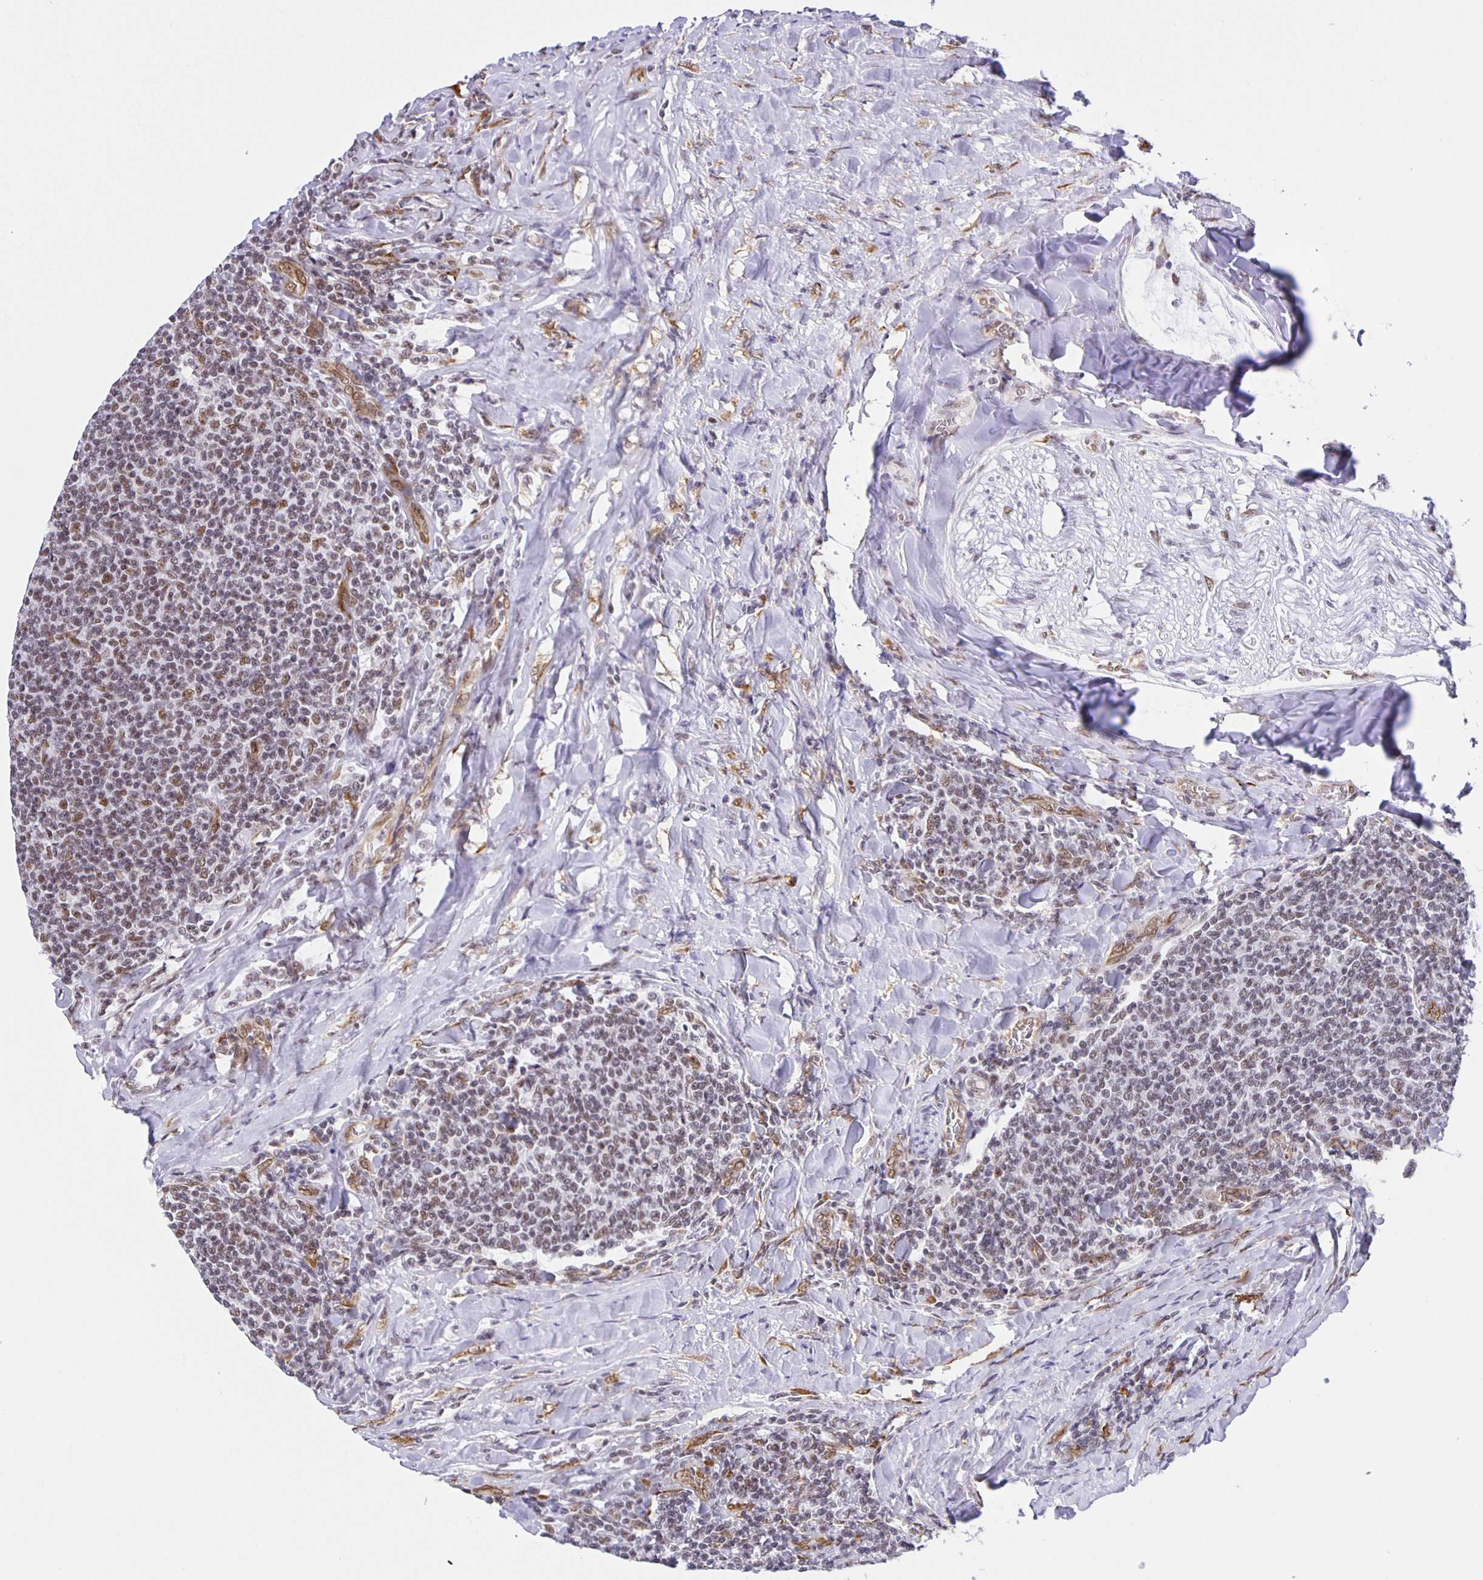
{"staining": {"intensity": "weak", "quantity": ">75%", "location": "nuclear"}, "tissue": "lymphoma", "cell_type": "Tumor cells", "image_type": "cancer", "snomed": [{"axis": "morphology", "description": "Malignant lymphoma, non-Hodgkin's type, Low grade"}, {"axis": "topography", "description": "Lymph node"}], "caption": "Immunohistochemical staining of malignant lymphoma, non-Hodgkin's type (low-grade) displays weak nuclear protein staining in about >75% of tumor cells.", "gene": "ZRANB2", "patient": {"sex": "male", "age": 52}}